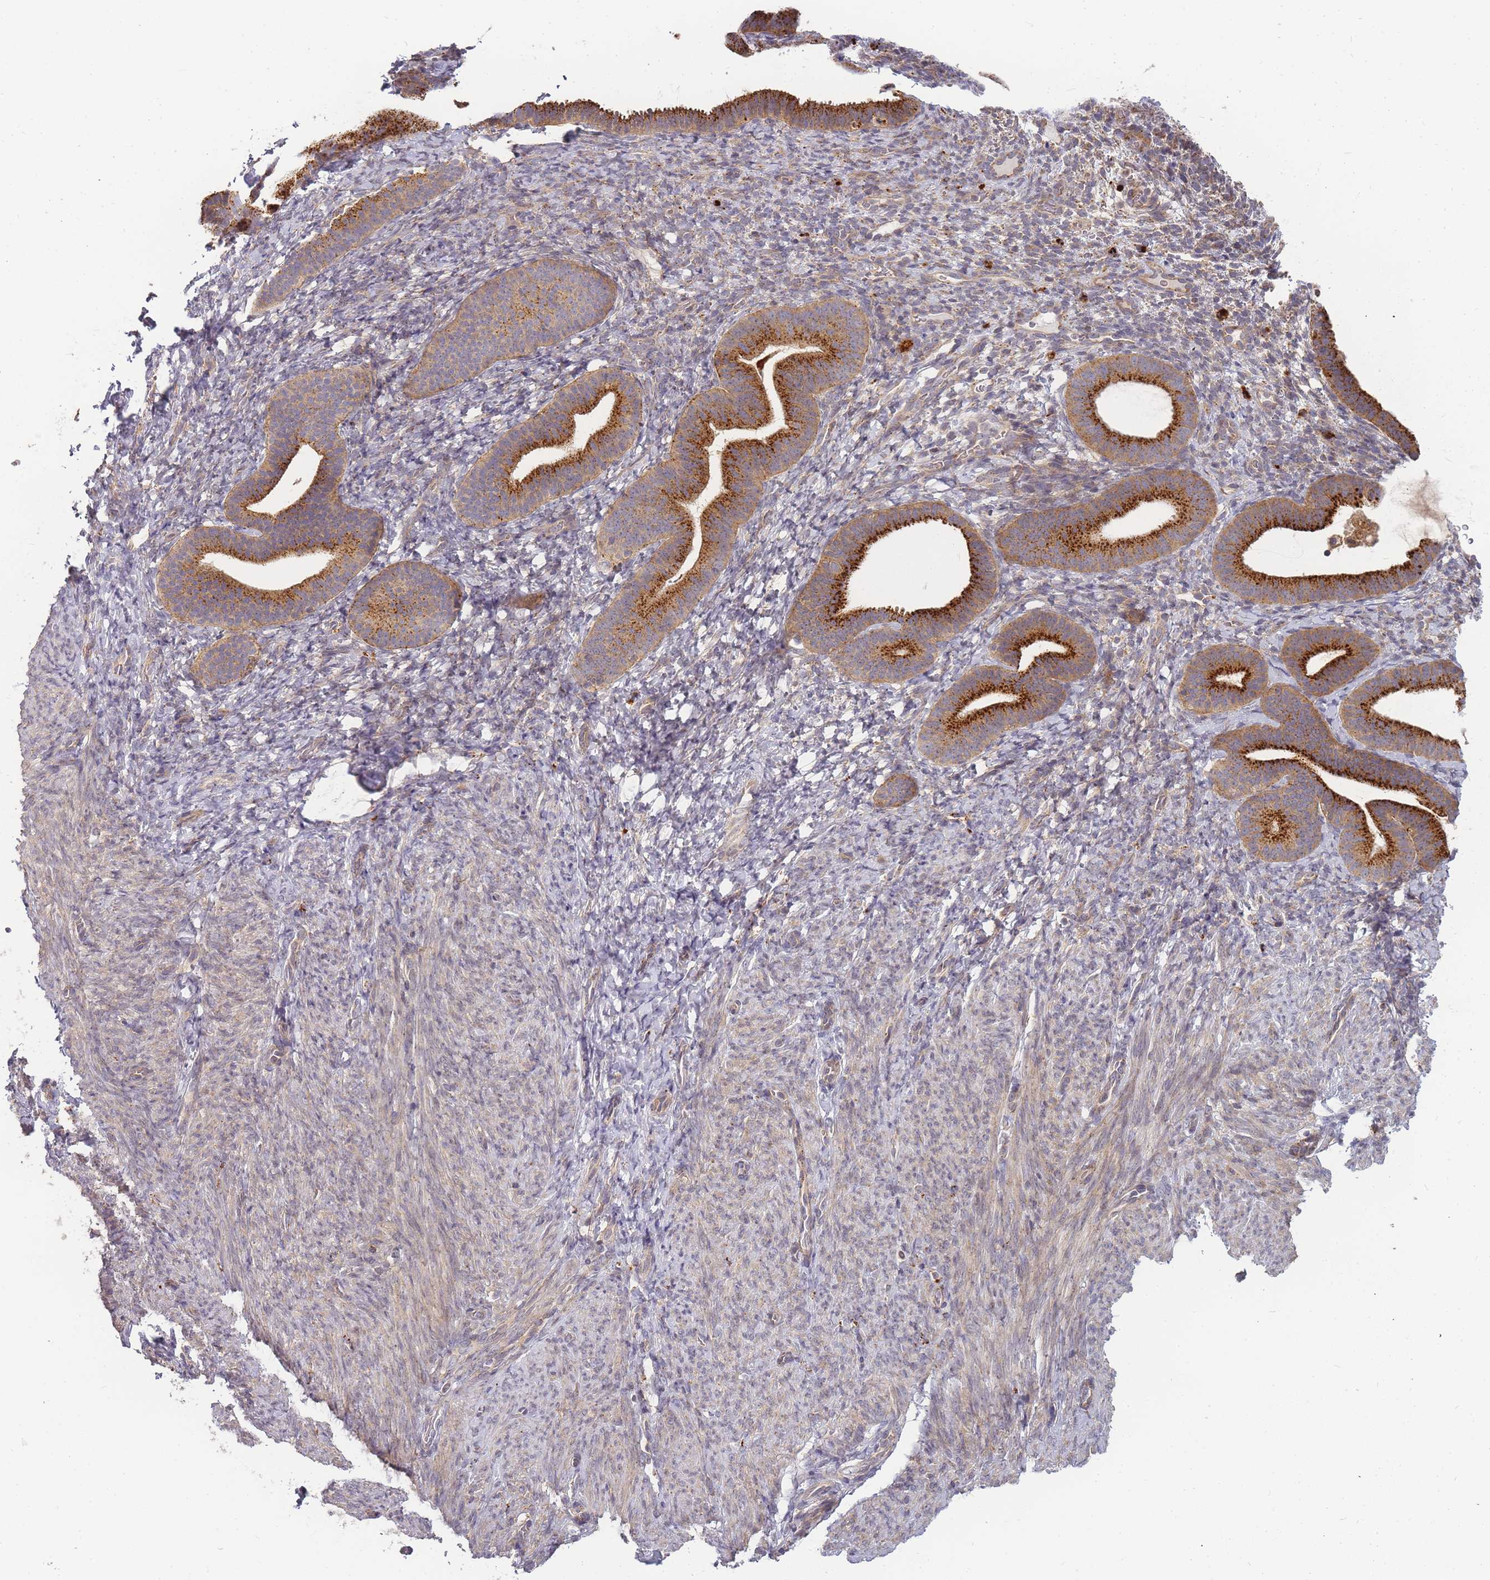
{"staining": {"intensity": "weak", "quantity": "<25%", "location": "cytoplasmic/membranous"}, "tissue": "endometrium", "cell_type": "Cells in endometrial stroma", "image_type": "normal", "snomed": [{"axis": "morphology", "description": "Normal tissue, NOS"}, {"axis": "topography", "description": "Endometrium"}], "caption": "Immunohistochemical staining of unremarkable endometrium shows no significant expression in cells in endometrial stroma.", "gene": "ATG5", "patient": {"sex": "female", "age": 65}}